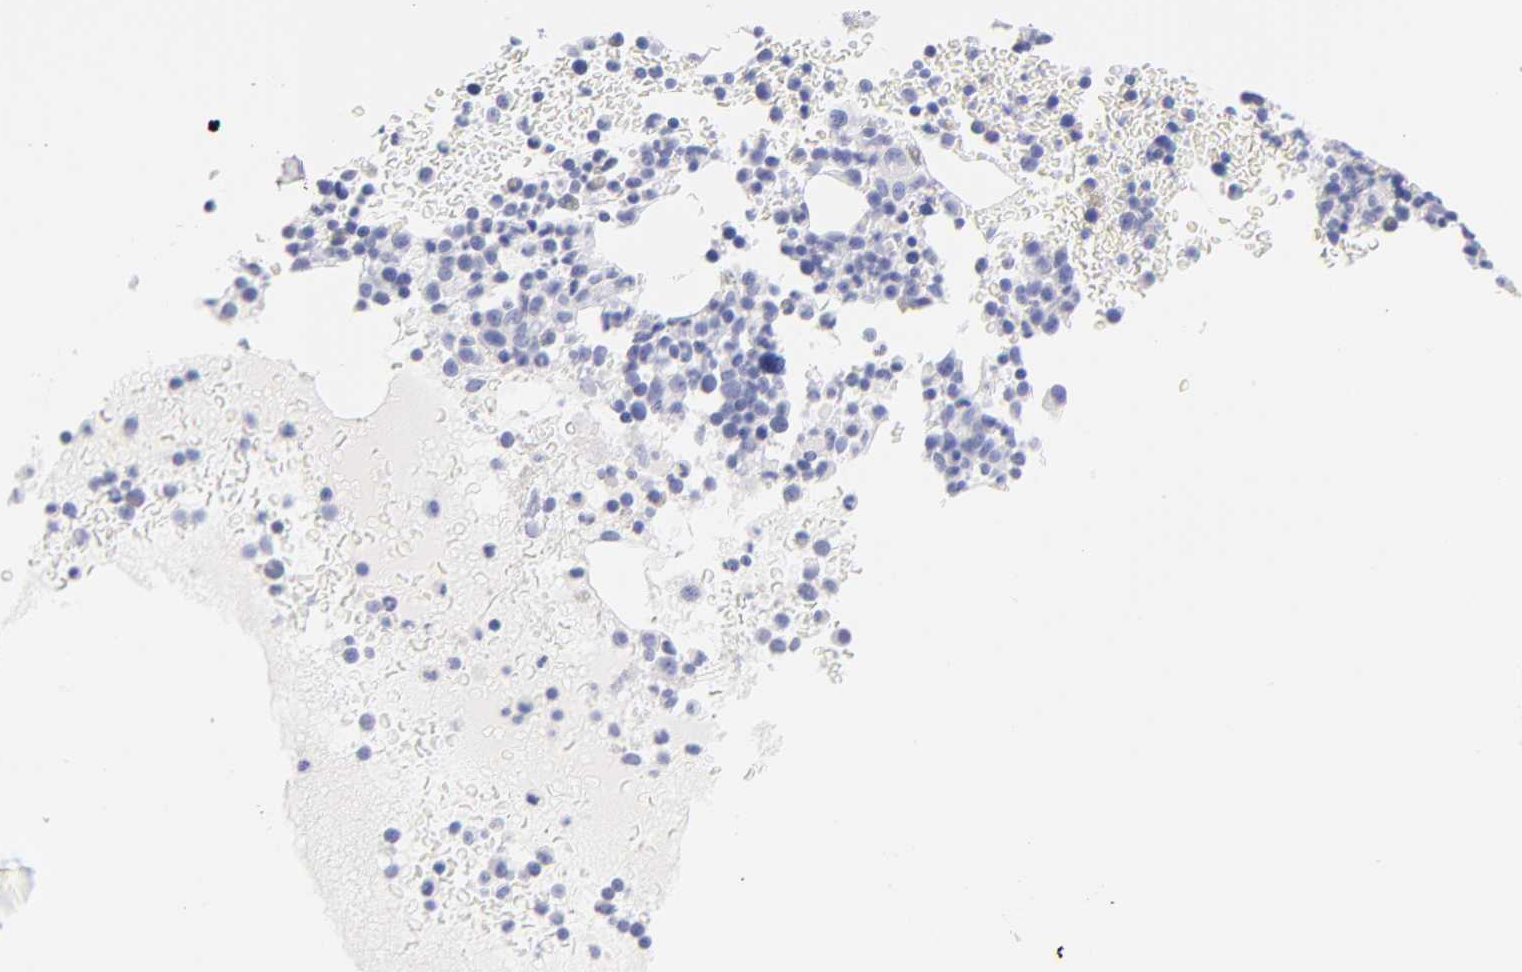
{"staining": {"intensity": "negative", "quantity": "none", "location": "none"}, "tissue": "bone marrow", "cell_type": "Hematopoietic cells", "image_type": "normal", "snomed": [{"axis": "morphology", "description": "Normal tissue, NOS"}, {"axis": "topography", "description": "Bone marrow"}], "caption": "High magnification brightfield microscopy of benign bone marrow stained with DAB (3,3'-diaminobenzidine) (brown) and counterstained with hematoxylin (blue): hematopoietic cells show no significant expression. (Brightfield microscopy of DAB (3,3'-diaminobenzidine) IHC at high magnification).", "gene": "SCGN", "patient": {"sex": "male", "age": 68}}